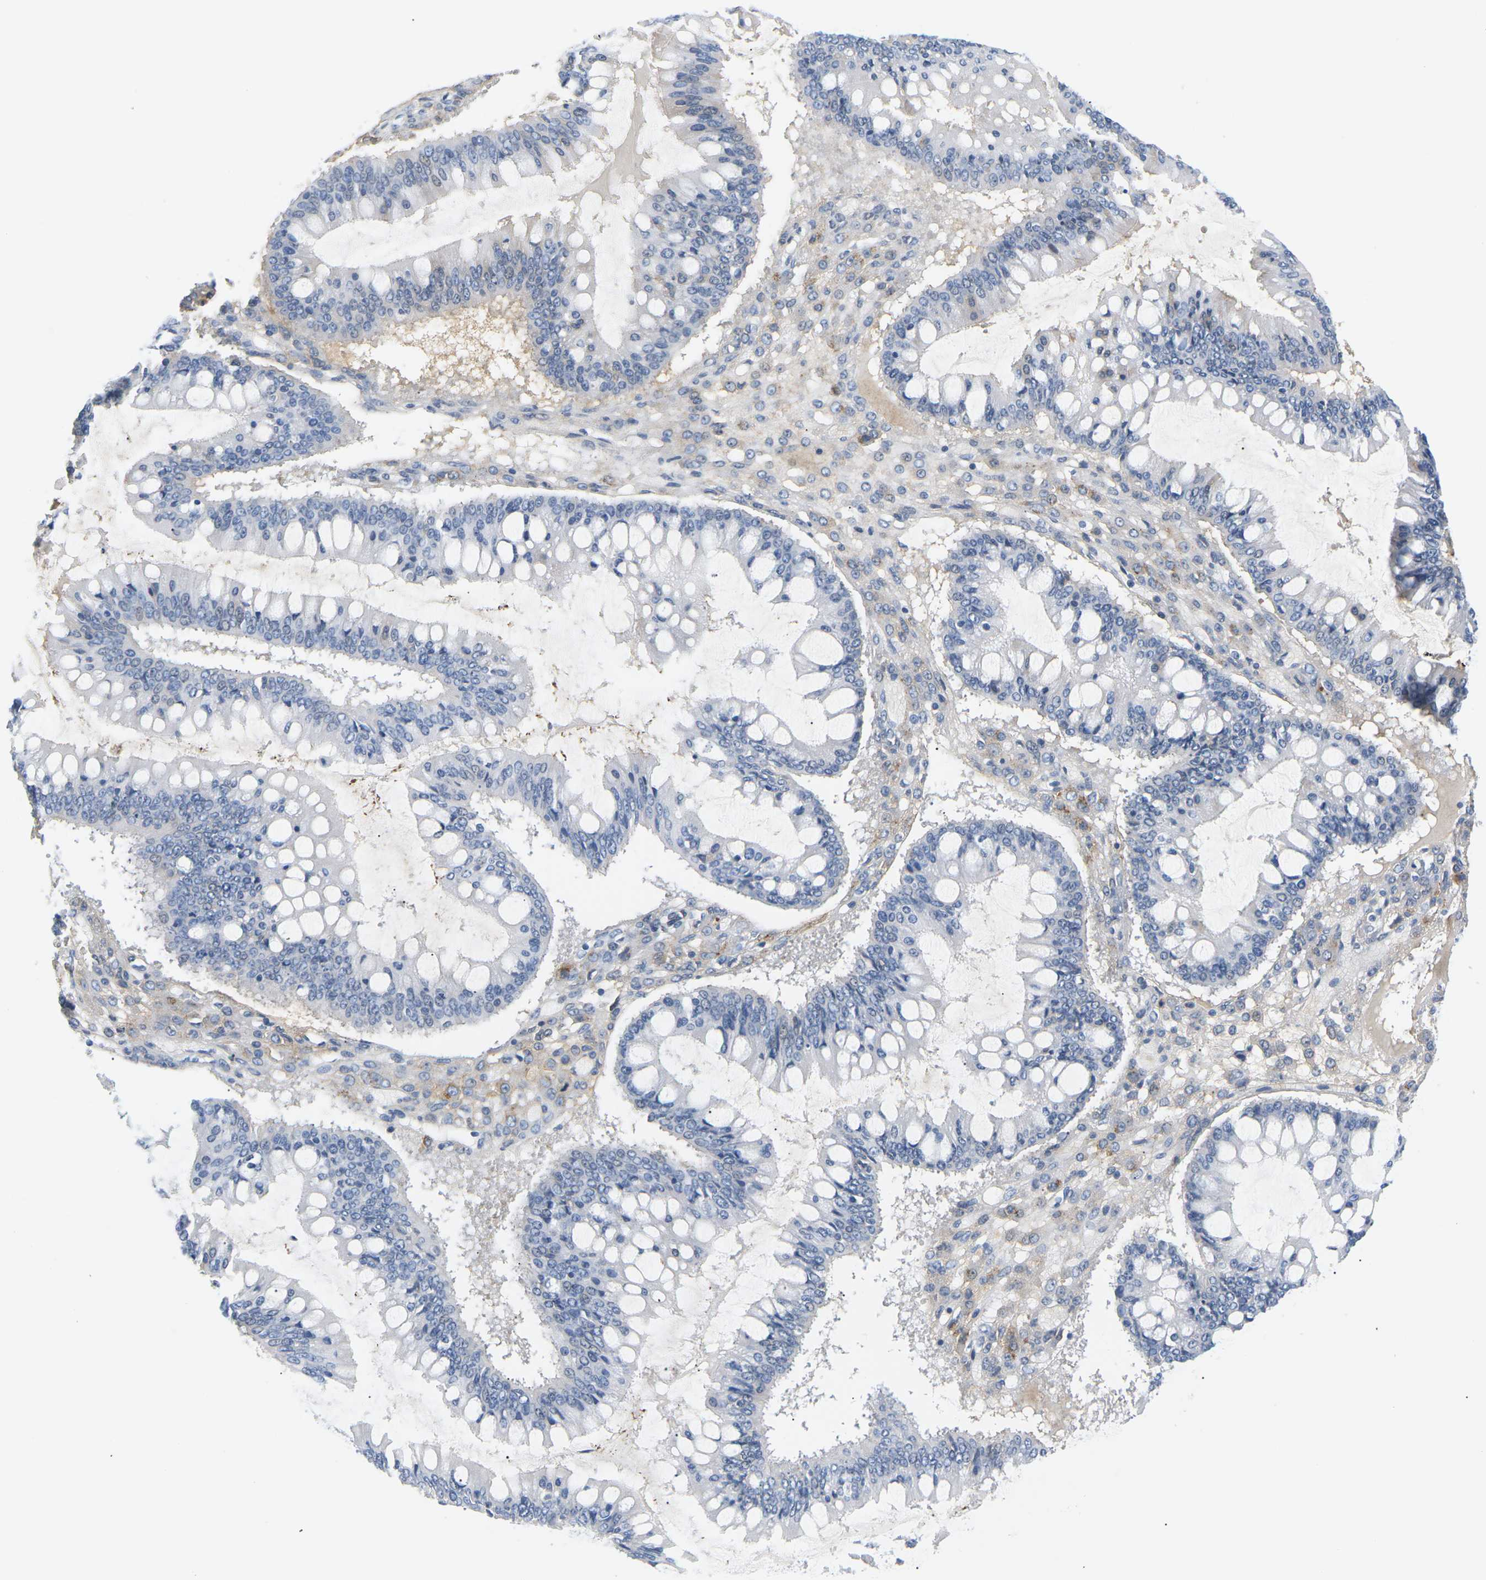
{"staining": {"intensity": "negative", "quantity": "none", "location": "none"}, "tissue": "ovarian cancer", "cell_type": "Tumor cells", "image_type": "cancer", "snomed": [{"axis": "morphology", "description": "Cystadenocarcinoma, mucinous, NOS"}, {"axis": "topography", "description": "Ovary"}], "caption": "Photomicrograph shows no protein staining in tumor cells of ovarian cancer (mucinous cystadenocarcinoma) tissue.", "gene": "APOB", "patient": {"sex": "female", "age": 73}}